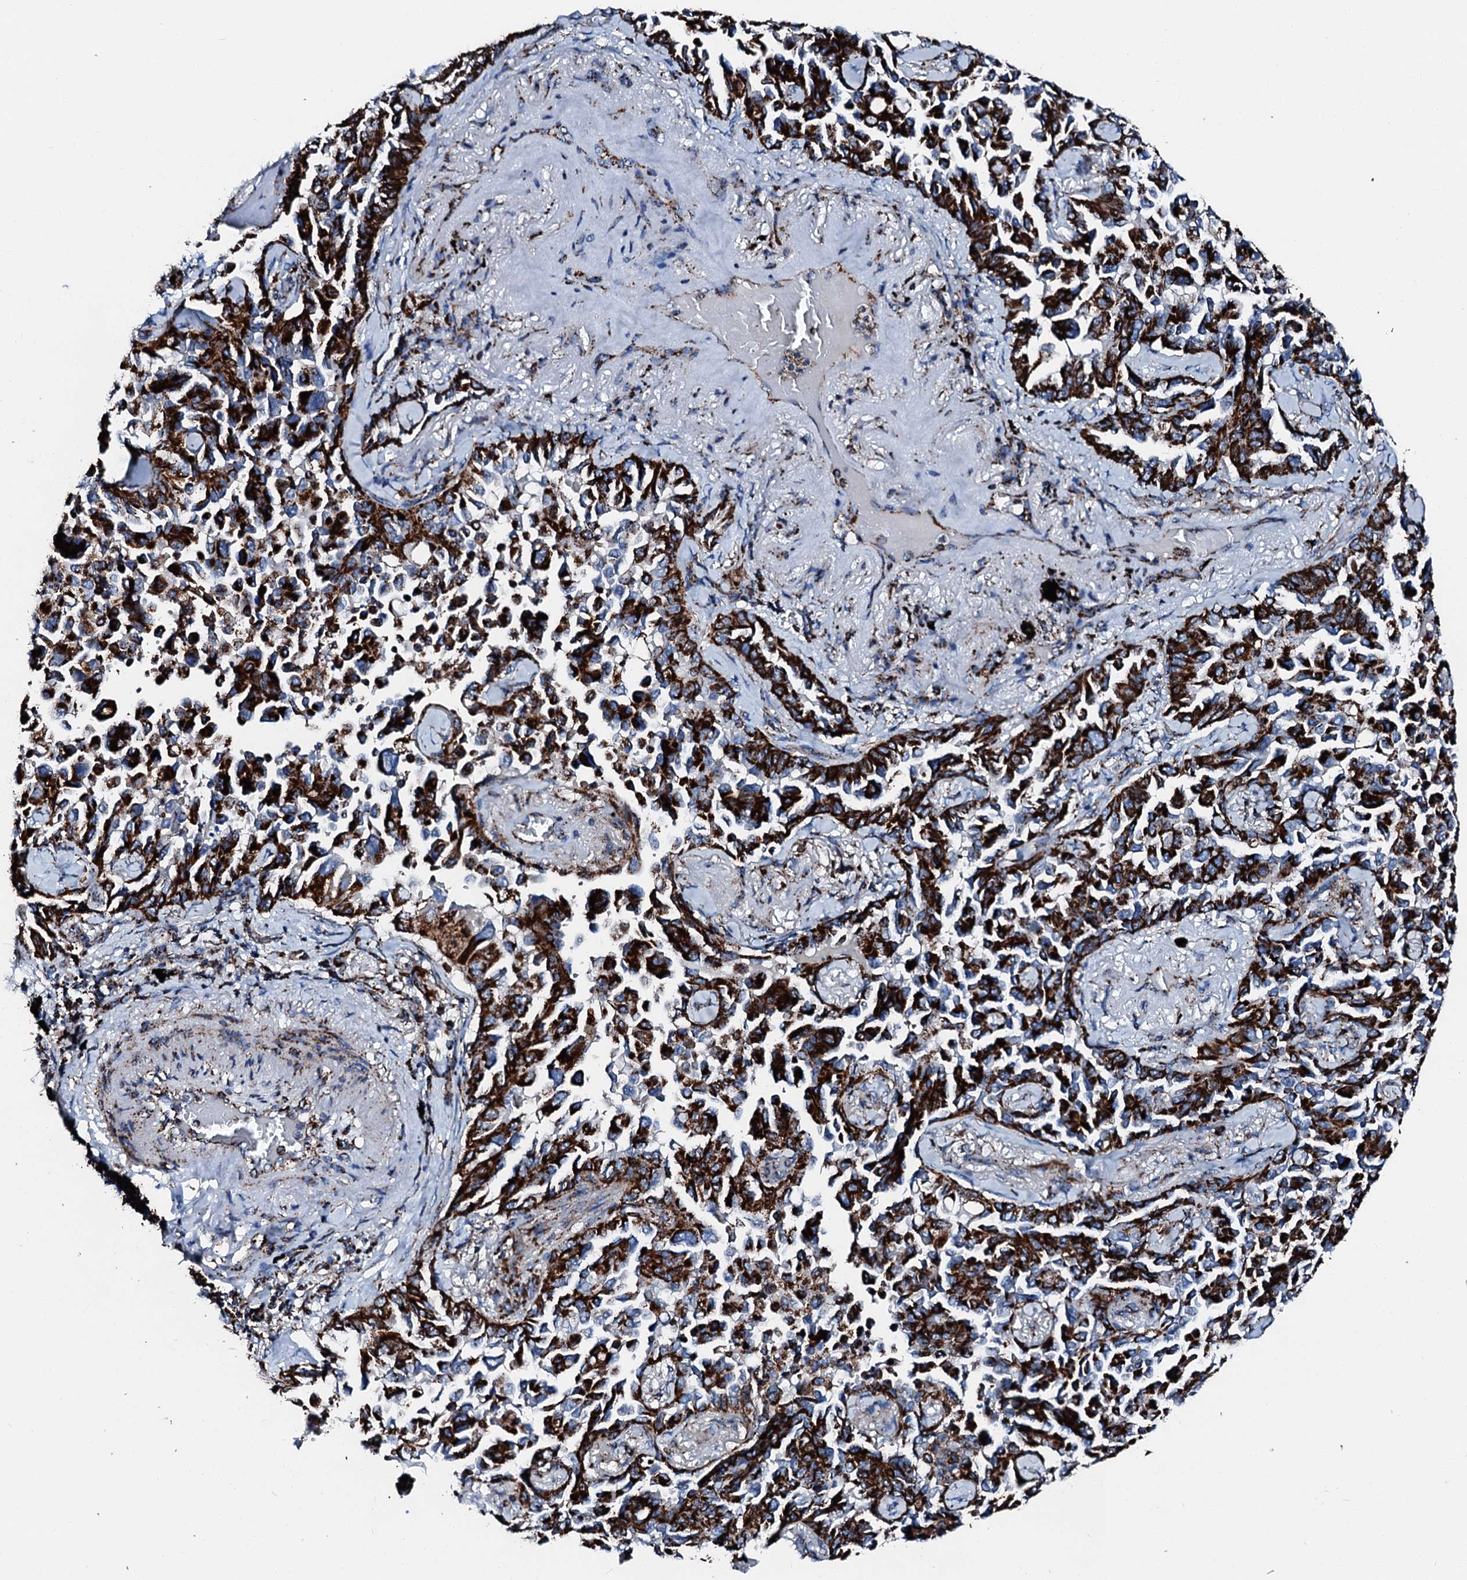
{"staining": {"intensity": "strong", "quantity": ">75%", "location": "cytoplasmic/membranous"}, "tissue": "lung cancer", "cell_type": "Tumor cells", "image_type": "cancer", "snomed": [{"axis": "morphology", "description": "Adenocarcinoma, NOS"}, {"axis": "topography", "description": "Lung"}], "caption": "A high-resolution histopathology image shows immunohistochemistry (IHC) staining of adenocarcinoma (lung), which shows strong cytoplasmic/membranous expression in about >75% of tumor cells.", "gene": "HADH", "patient": {"sex": "female", "age": 67}}